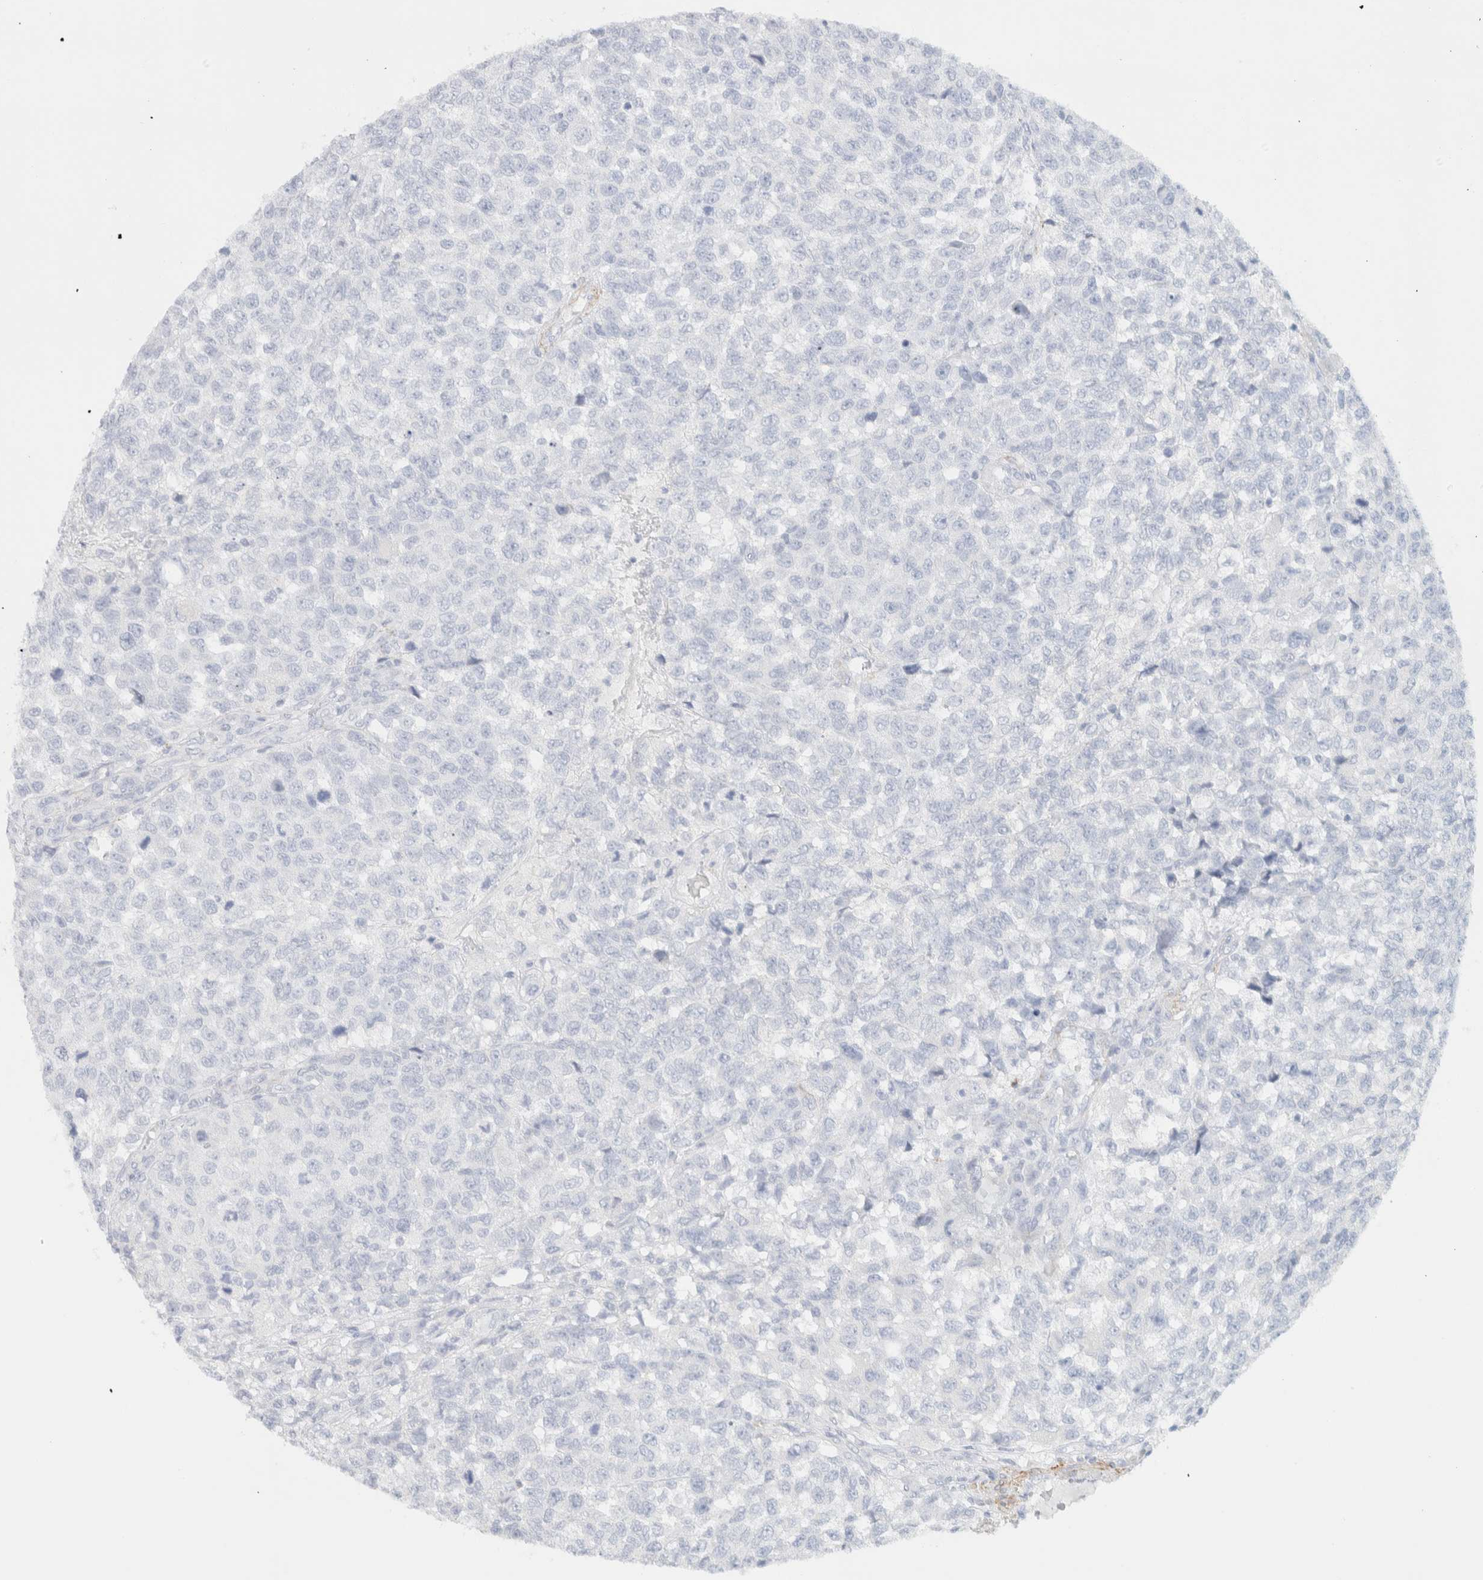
{"staining": {"intensity": "negative", "quantity": "none", "location": "none"}, "tissue": "testis cancer", "cell_type": "Tumor cells", "image_type": "cancer", "snomed": [{"axis": "morphology", "description": "Seminoma, NOS"}, {"axis": "topography", "description": "Testis"}], "caption": "DAB (3,3'-diaminobenzidine) immunohistochemical staining of testis seminoma exhibits no significant staining in tumor cells.", "gene": "AFMID", "patient": {"sex": "male", "age": 59}}